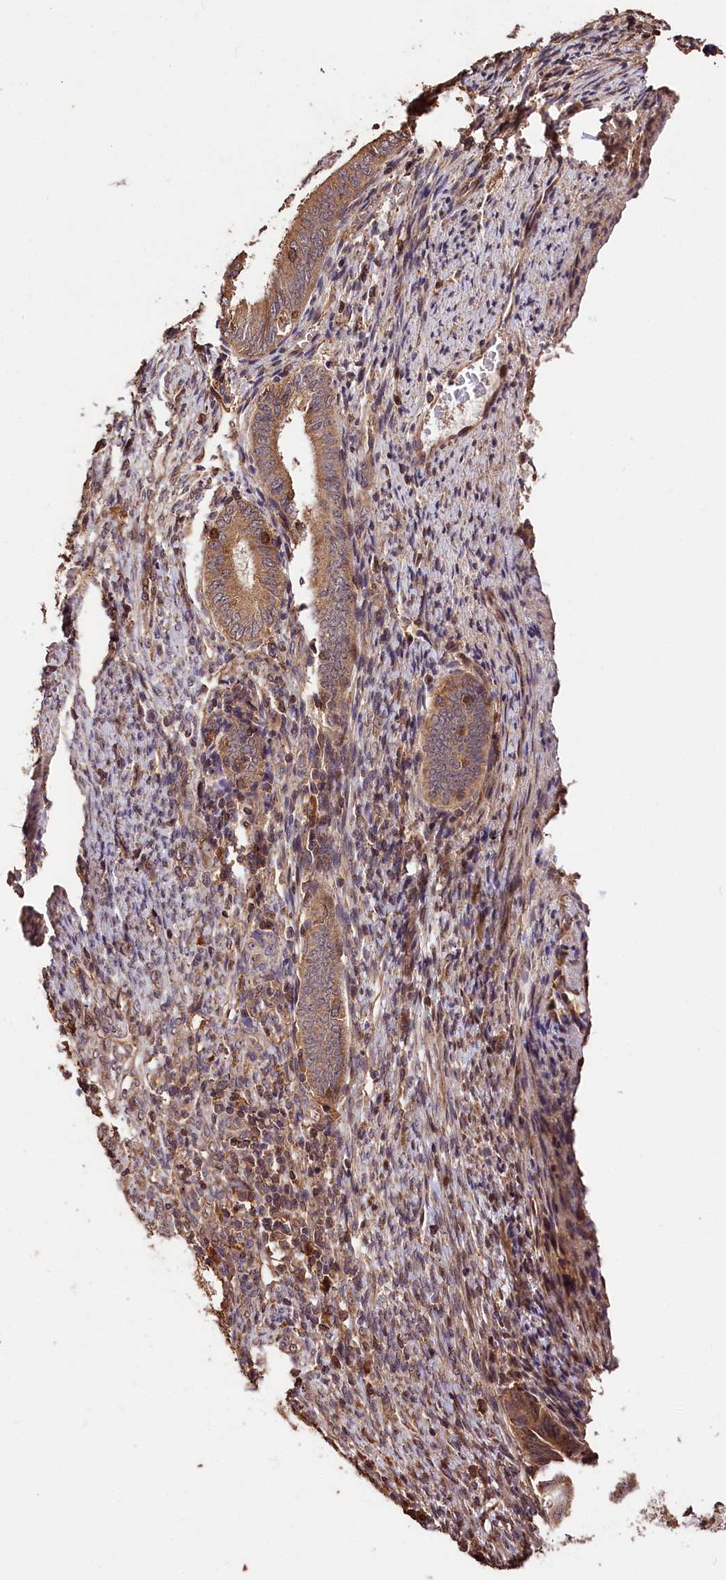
{"staining": {"intensity": "moderate", "quantity": ">75%", "location": "cytoplasmic/membranous"}, "tissue": "endometrial cancer", "cell_type": "Tumor cells", "image_type": "cancer", "snomed": [{"axis": "morphology", "description": "Adenocarcinoma, NOS"}, {"axis": "topography", "description": "Endometrium"}], "caption": "The photomicrograph reveals immunohistochemical staining of adenocarcinoma (endometrial). There is moderate cytoplasmic/membranous staining is identified in approximately >75% of tumor cells.", "gene": "KPTN", "patient": {"sex": "female", "age": 51}}